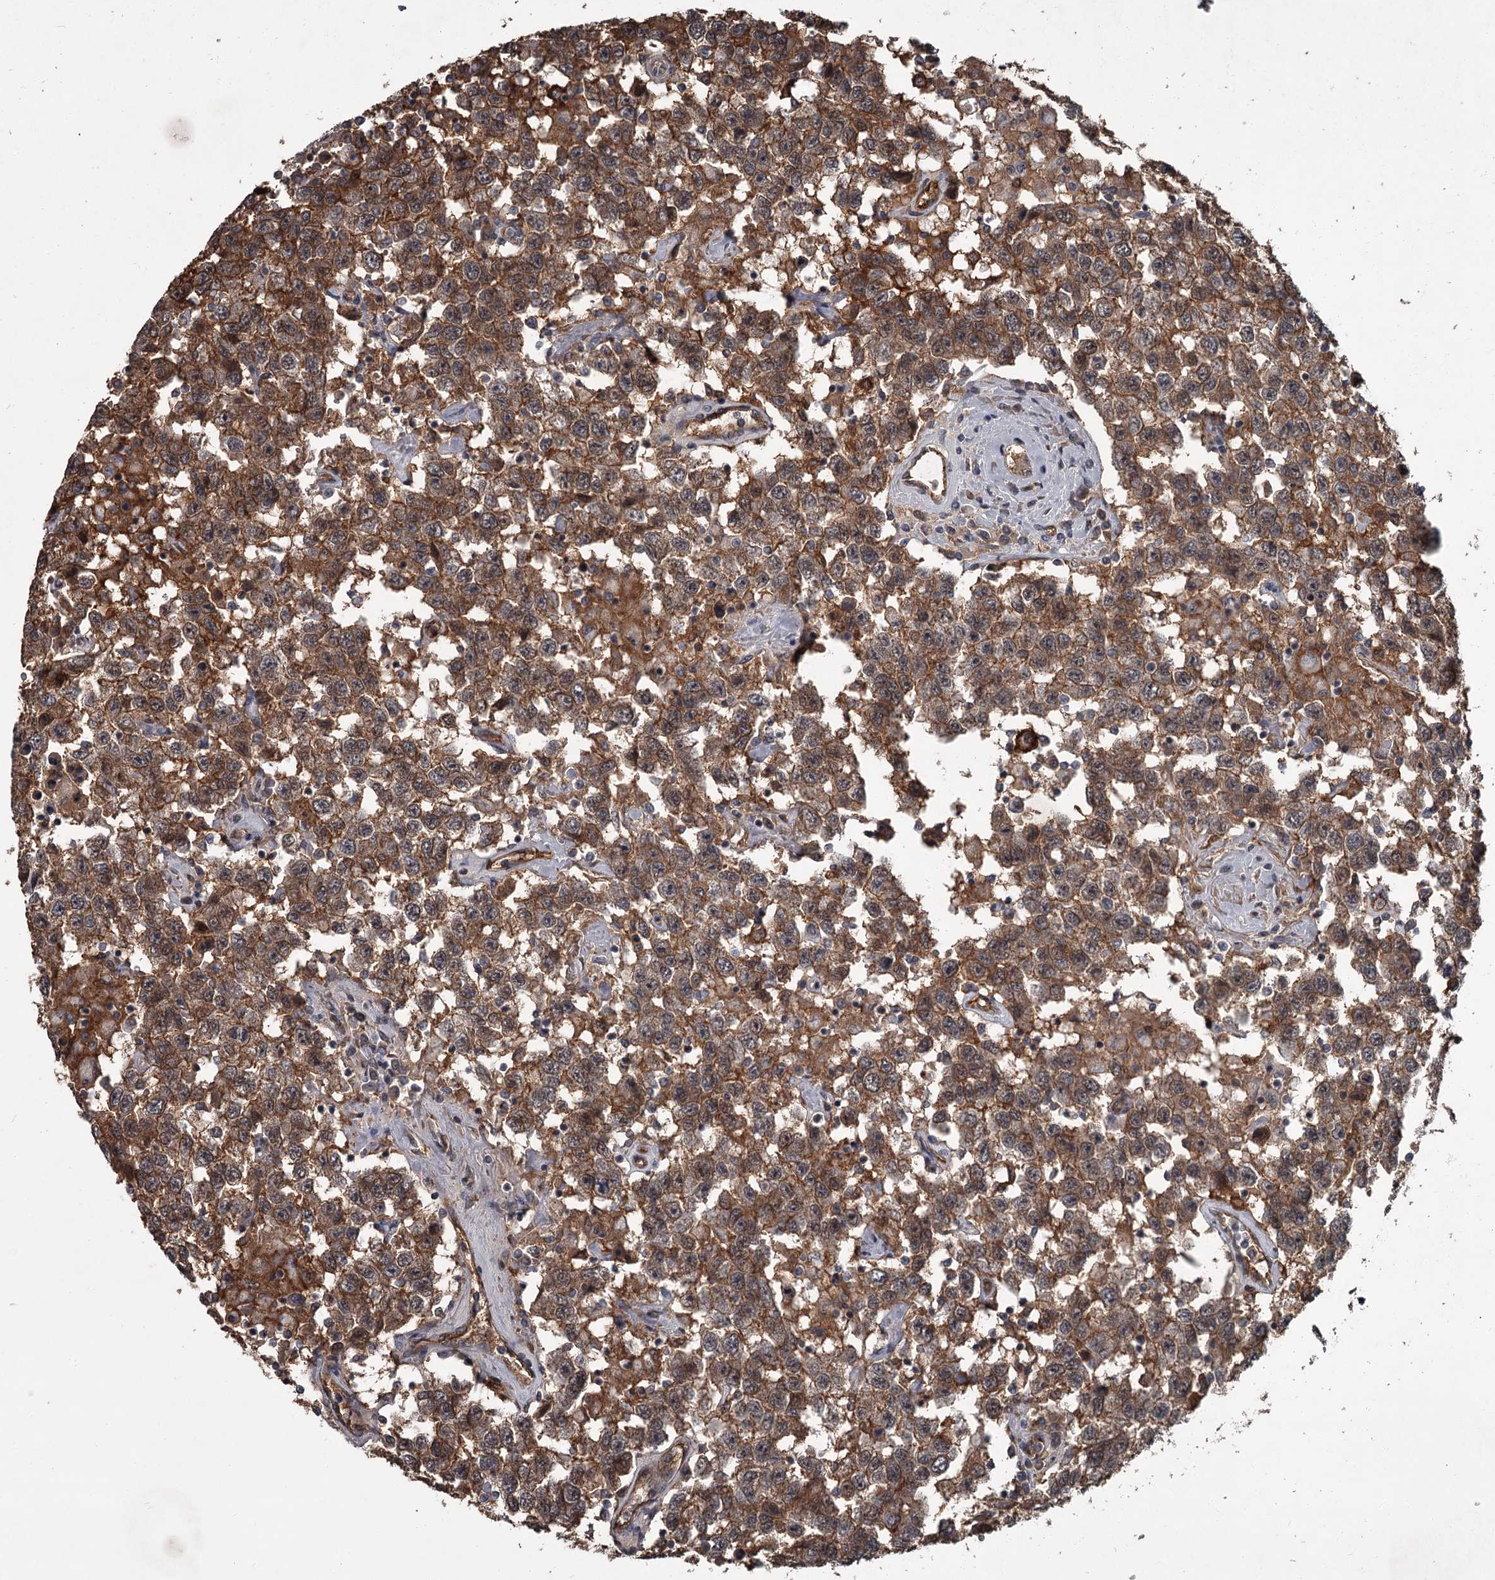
{"staining": {"intensity": "moderate", "quantity": ">75%", "location": "cytoplasmic/membranous"}, "tissue": "testis cancer", "cell_type": "Tumor cells", "image_type": "cancer", "snomed": [{"axis": "morphology", "description": "Seminoma, NOS"}, {"axis": "topography", "description": "Testis"}], "caption": "A brown stain highlights moderate cytoplasmic/membranous positivity of a protein in human testis cancer (seminoma) tumor cells. (DAB IHC with brightfield microscopy, high magnification).", "gene": "FLVCR2", "patient": {"sex": "male", "age": 41}}